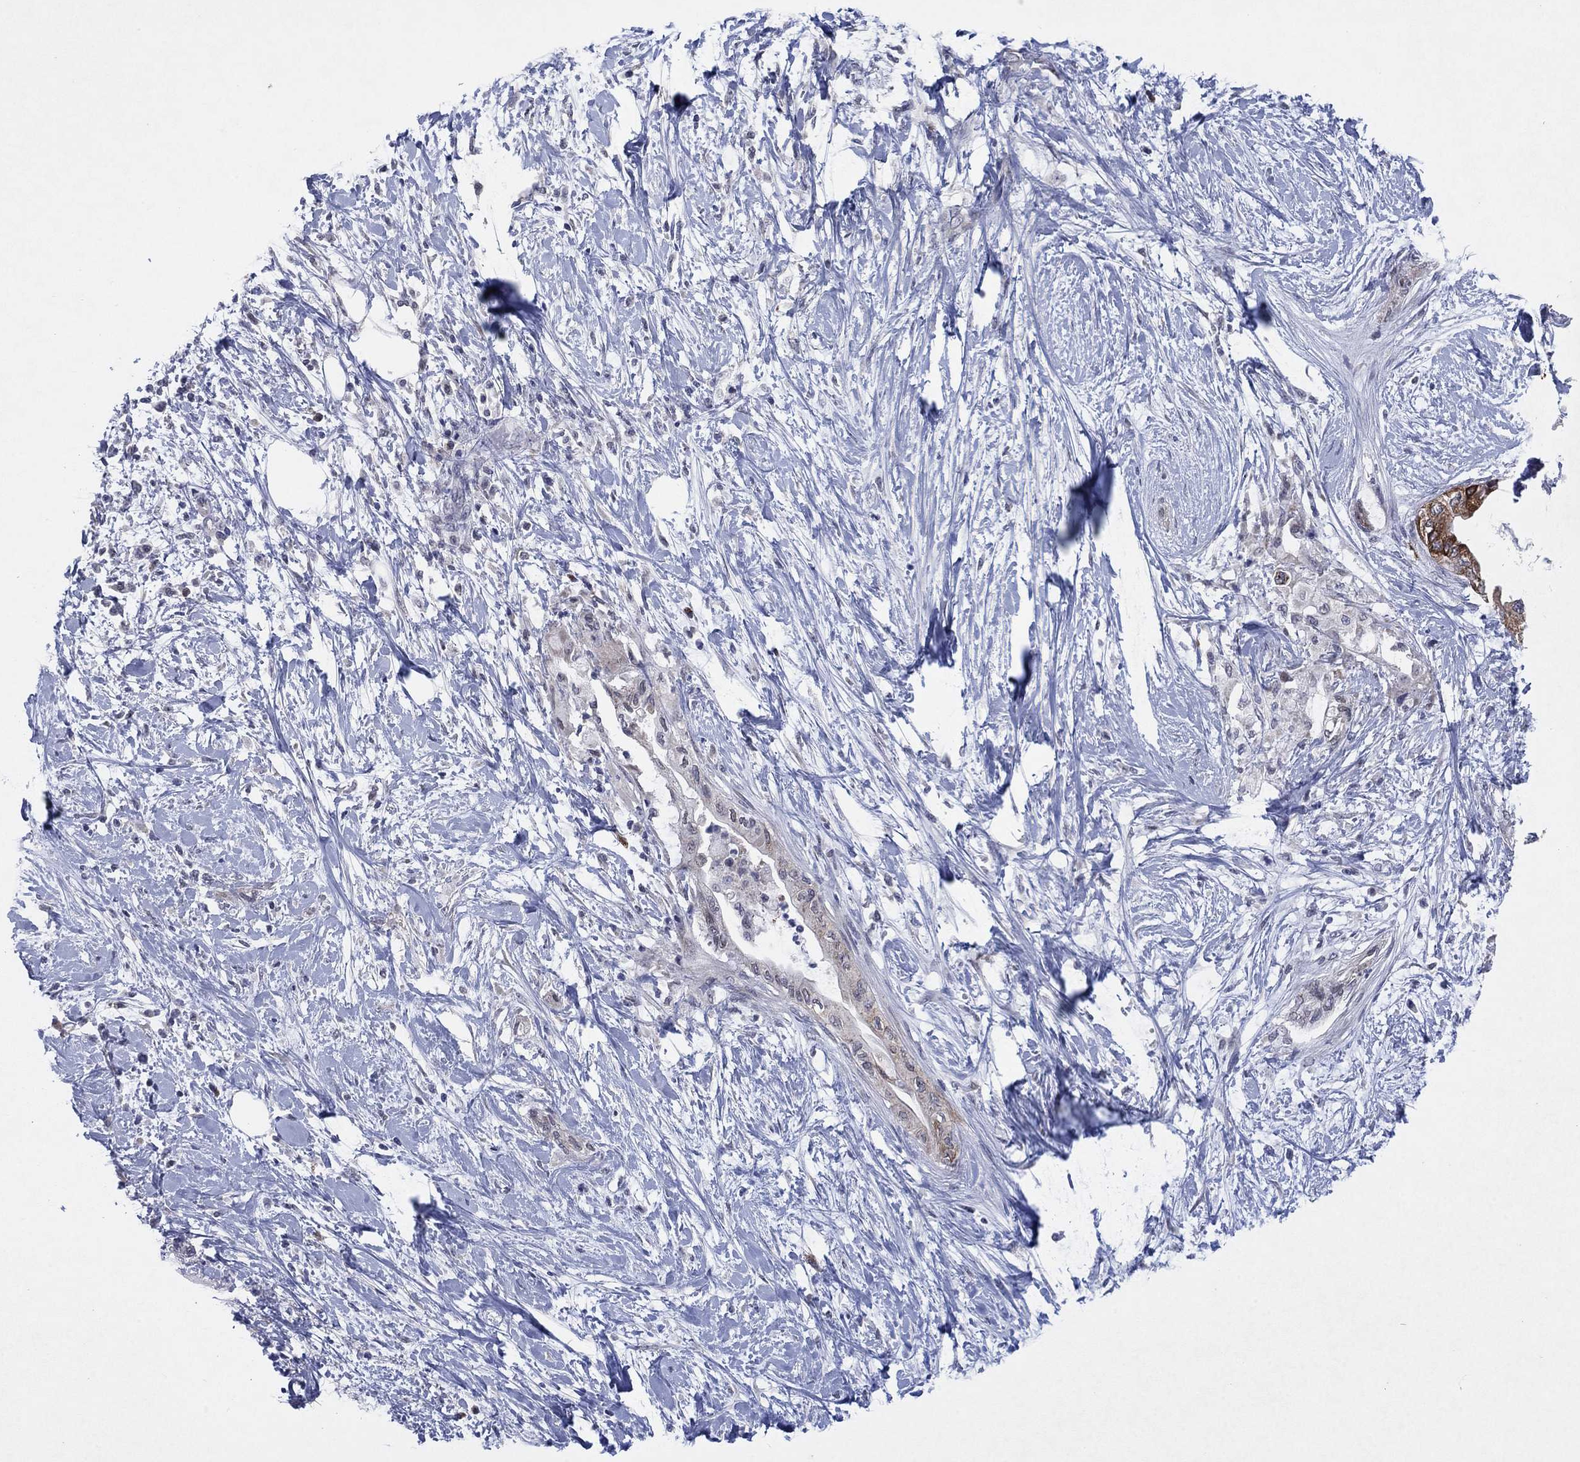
{"staining": {"intensity": "strong", "quantity": "<25%", "location": "cytoplasmic/membranous"}, "tissue": "pancreatic cancer", "cell_type": "Tumor cells", "image_type": "cancer", "snomed": [{"axis": "morphology", "description": "Normal tissue, NOS"}, {"axis": "morphology", "description": "Adenocarcinoma, NOS"}, {"axis": "topography", "description": "Pancreas"}, {"axis": "topography", "description": "Duodenum"}], "caption": "Protein staining displays strong cytoplasmic/membranous positivity in about <25% of tumor cells in pancreatic cancer (adenocarcinoma). (DAB IHC, brown staining for protein, blue staining for nuclei).", "gene": "SDC1", "patient": {"sex": "female", "age": 60}}